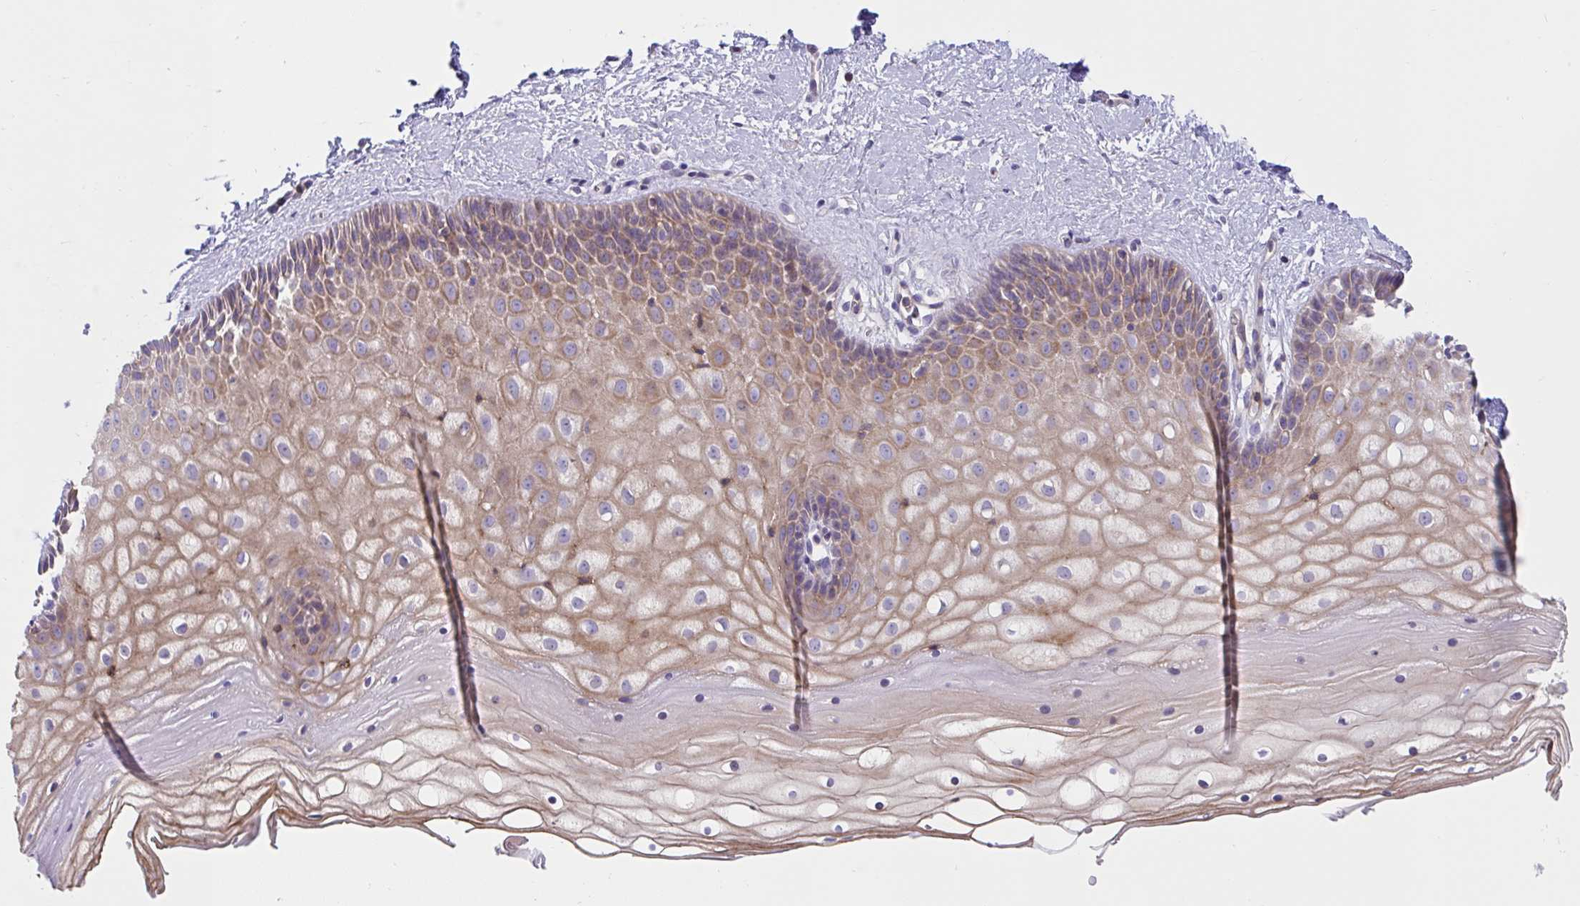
{"staining": {"intensity": "moderate", "quantity": "<25%", "location": "cytoplasmic/membranous"}, "tissue": "cervix", "cell_type": "Glandular cells", "image_type": "normal", "snomed": [{"axis": "morphology", "description": "Normal tissue, NOS"}, {"axis": "topography", "description": "Cervix"}], "caption": "Immunohistochemical staining of benign human cervix demonstrates low levels of moderate cytoplasmic/membranous positivity in about <25% of glandular cells. The staining was performed using DAB to visualize the protein expression in brown, while the nuclei were stained in blue with hematoxylin (Magnification: 20x).", "gene": "PPIH", "patient": {"sex": "female", "age": 36}}